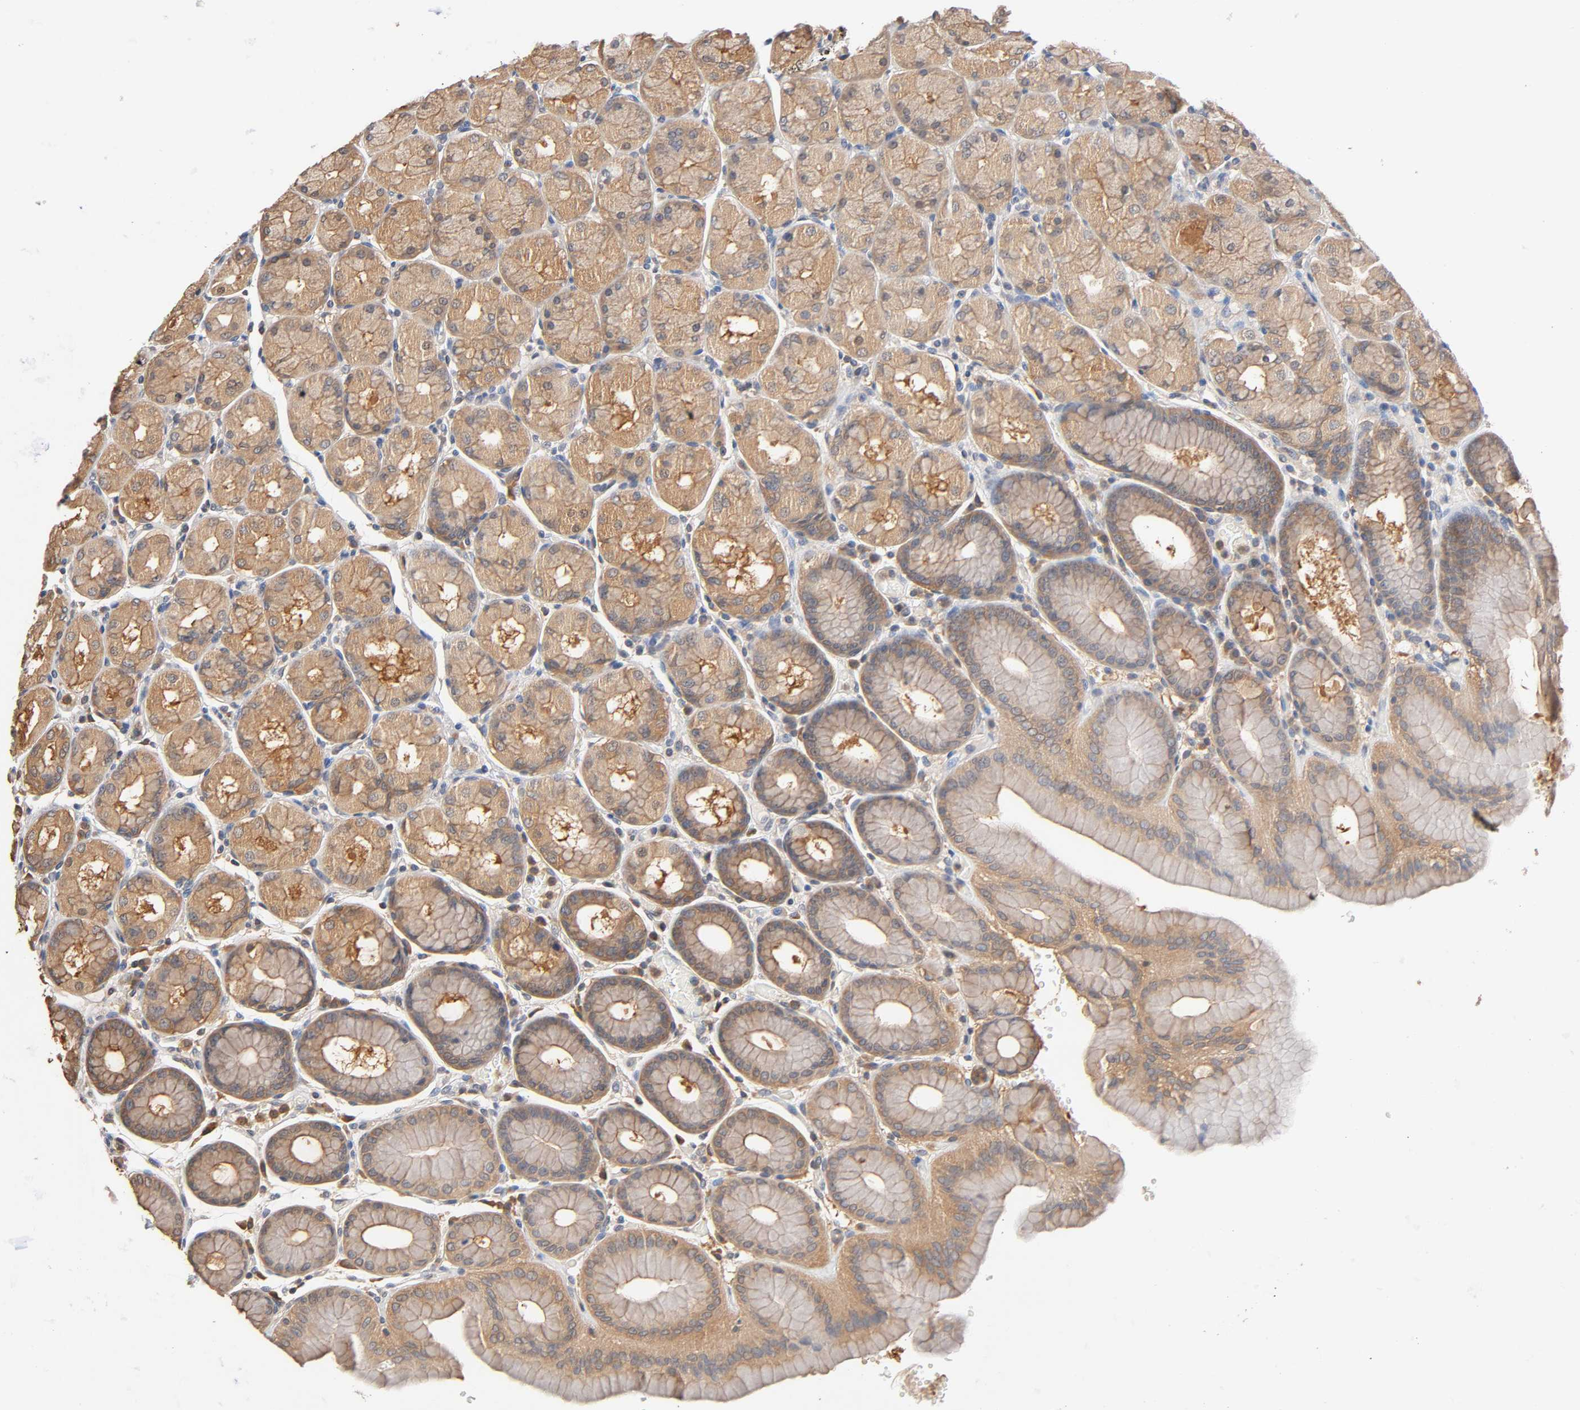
{"staining": {"intensity": "moderate", "quantity": ">75%", "location": "cytoplasmic/membranous"}, "tissue": "stomach", "cell_type": "Glandular cells", "image_type": "normal", "snomed": [{"axis": "morphology", "description": "Normal tissue, NOS"}, {"axis": "topography", "description": "Stomach, upper"}, {"axis": "topography", "description": "Stomach"}], "caption": "Protein expression by immunohistochemistry (IHC) exhibits moderate cytoplasmic/membranous staining in approximately >75% of glandular cells in unremarkable stomach.", "gene": "ALDOA", "patient": {"sex": "male", "age": 76}}